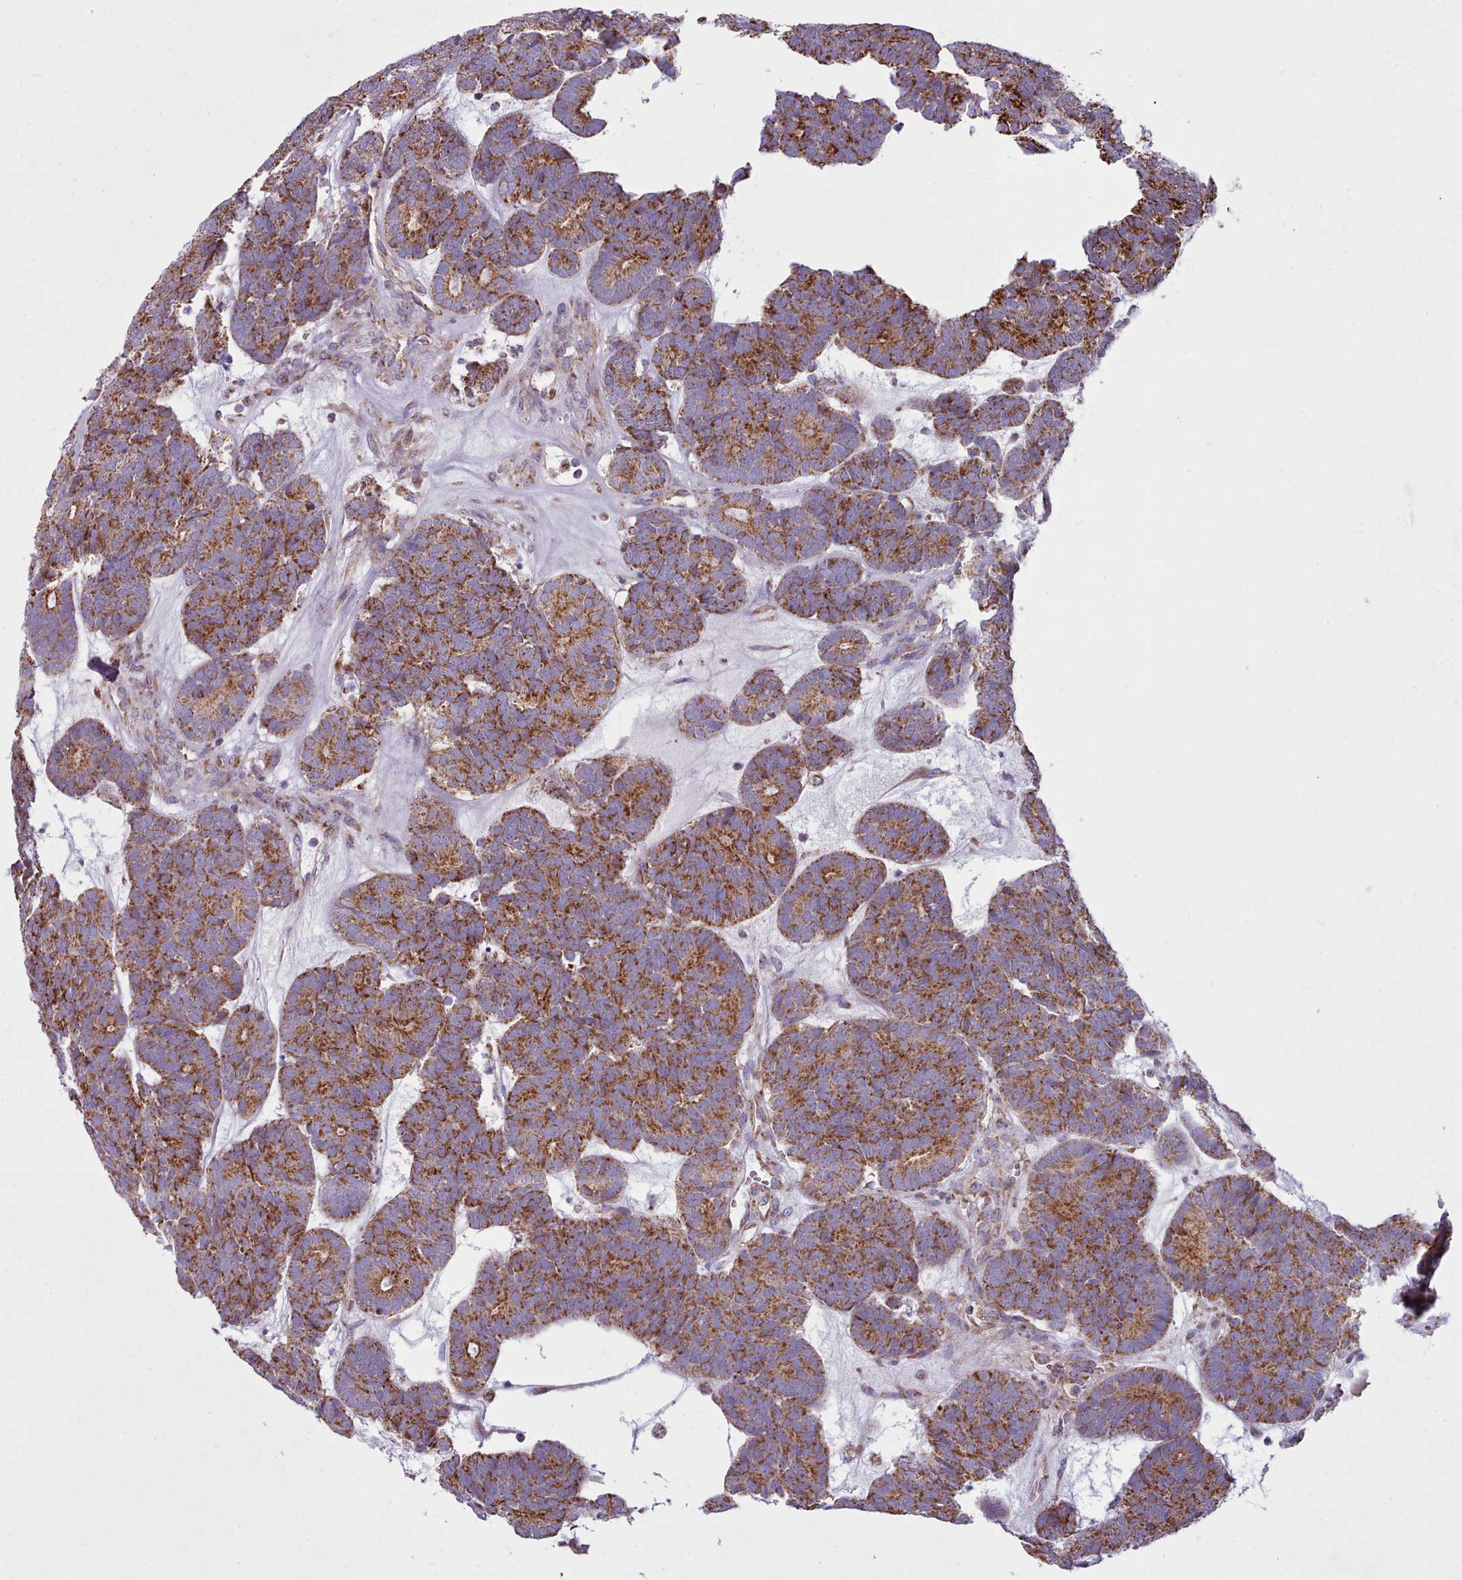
{"staining": {"intensity": "strong", "quantity": ">75%", "location": "cytoplasmic/membranous"}, "tissue": "head and neck cancer", "cell_type": "Tumor cells", "image_type": "cancer", "snomed": [{"axis": "morphology", "description": "Adenocarcinoma, NOS"}, {"axis": "topography", "description": "Head-Neck"}], "caption": "An IHC micrograph of neoplastic tissue is shown. Protein staining in brown shows strong cytoplasmic/membranous positivity in adenocarcinoma (head and neck) within tumor cells.", "gene": "SRP54", "patient": {"sex": "female", "age": 81}}